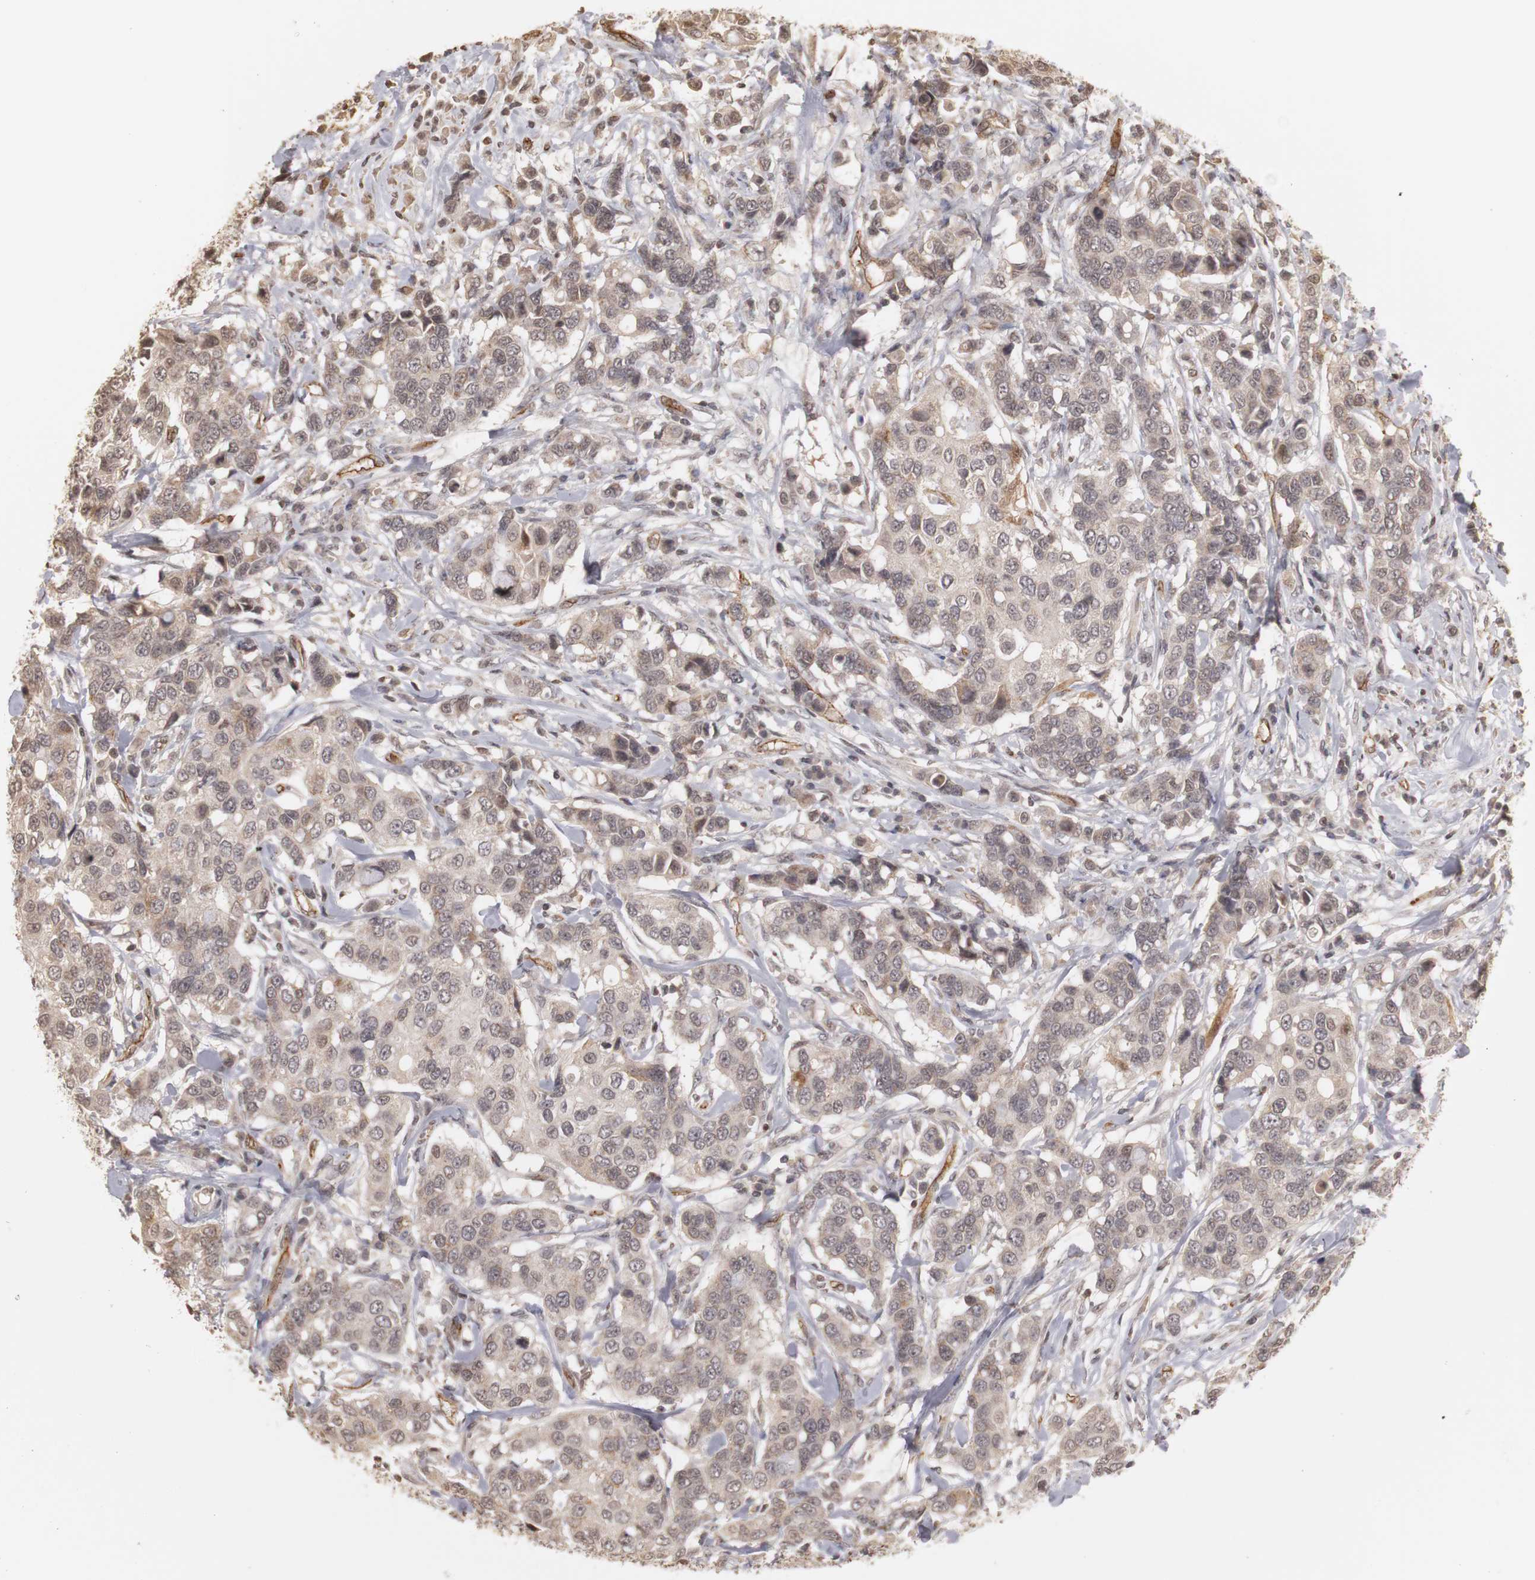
{"staining": {"intensity": "weak", "quantity": "25%-75%", "location": "cytoplasmic/membranous"}, "tissue": "breast cancer", "cell_type": "Tumor cells", "image_type": "cancer", "snomed": [{"axis": "morphology", "description": "Duct carcinoma"}, {"axis": "topography", "description": "Breast"}], "caption": "Protein staining shows weak cytoplasmic/membranous staining in about 25%-75% of tumor cells in infiltrating ductal carcinoma (breast).", "gene": "PLEKHA1", "patient": {"sex": "female", "age": 27}}